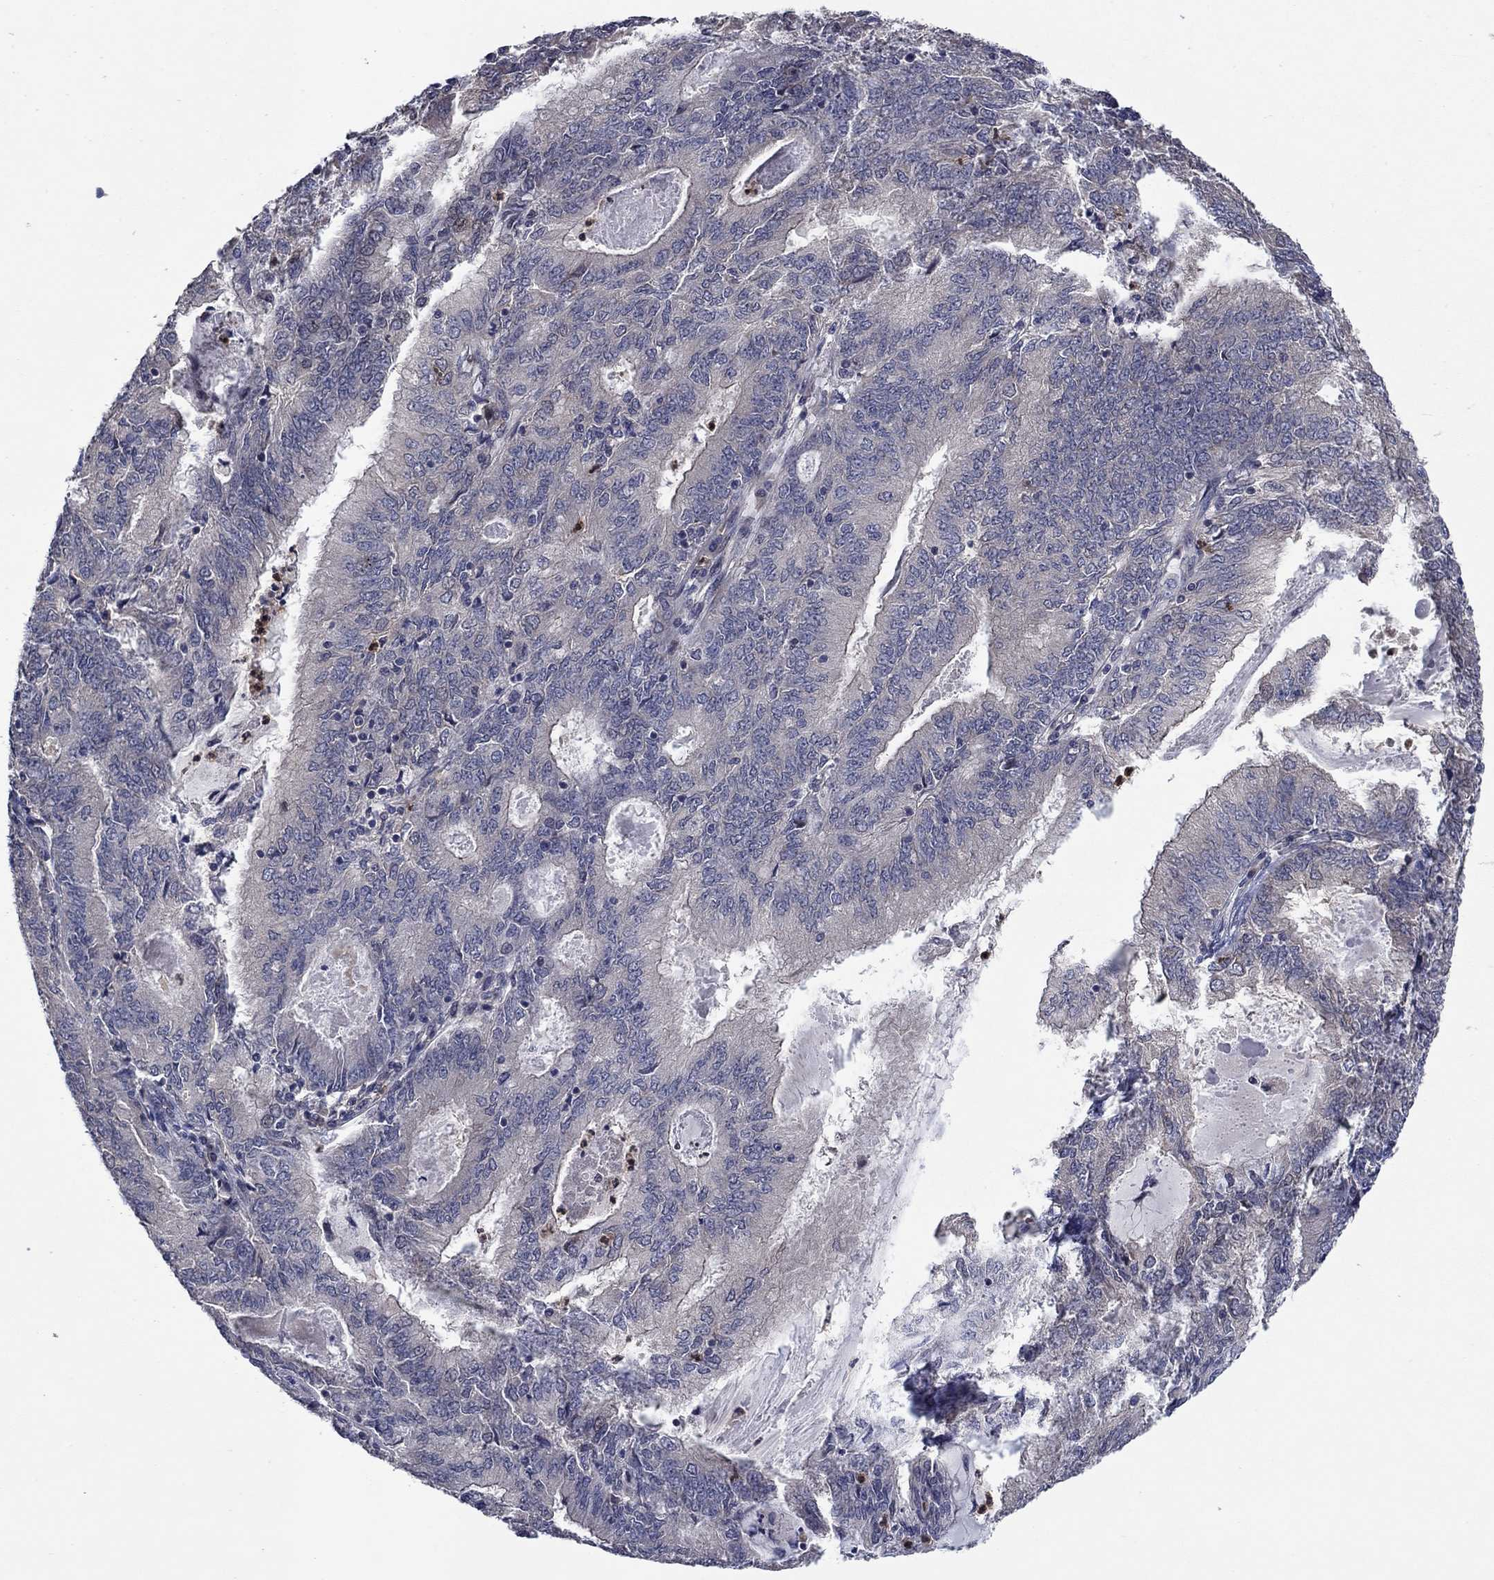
{"staining": {"intensity": "negative", "quantity": "none", "location": "none"}, "tissue": "endometrial cancer", "cell_type": "Tumor cells", "image_type": "cancer", "snomed": [{"axis": "morphology", "description": "Adenocarcinoma, NOS"}, {"axis": "topography", "description": "Endometrium"}], "caption": "Immunohistochemical staining of human endometrial cancer shows no significant expression in tumor cells.", "gene": "MSRB1", "patient": {"sex": "female", "age": 57}}